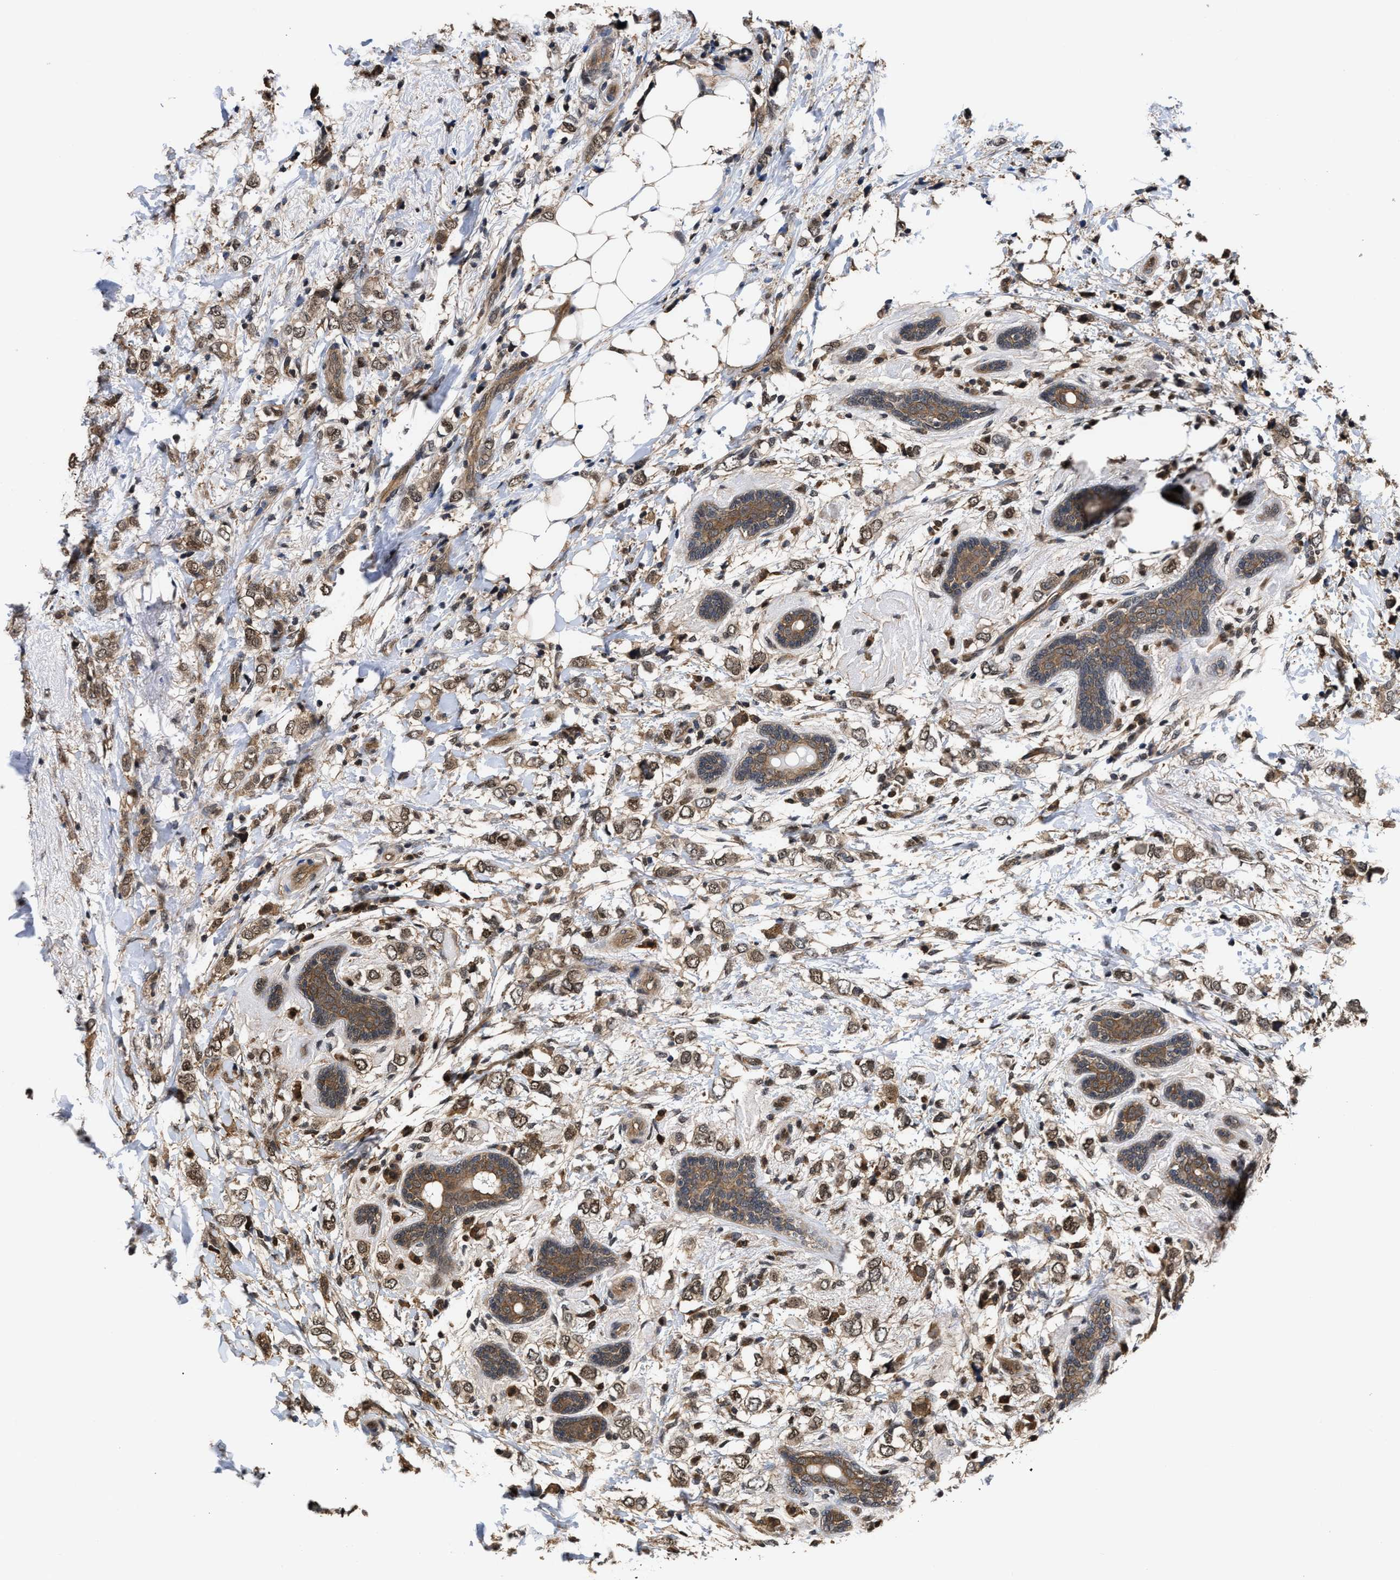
{"staining": {"intensity": "moderate", "quantity": ">75%", "location": "cytoplasmic/membranous,nuclear"}, "tissue": "breast cancer", "cell_type": "Tumor cells", "image_type": "cancer", "snomed": [{"axis": "morphology", "description": "Normal tissue, NOS"}, {"axis": "morphology", "description": "Lobular carcinoma"}, {"axis": "topography", "description": "Breast"}], "caption": "There is medium levels of moderate cytoplasmic/membranous and nuclear positivity in tumor cells of lobular carcinoma (breast), as demonstrated by immunohistochemical staining (brown color).", "gene": "SCAI", "patient": {"sex": "female", "age": 47}}